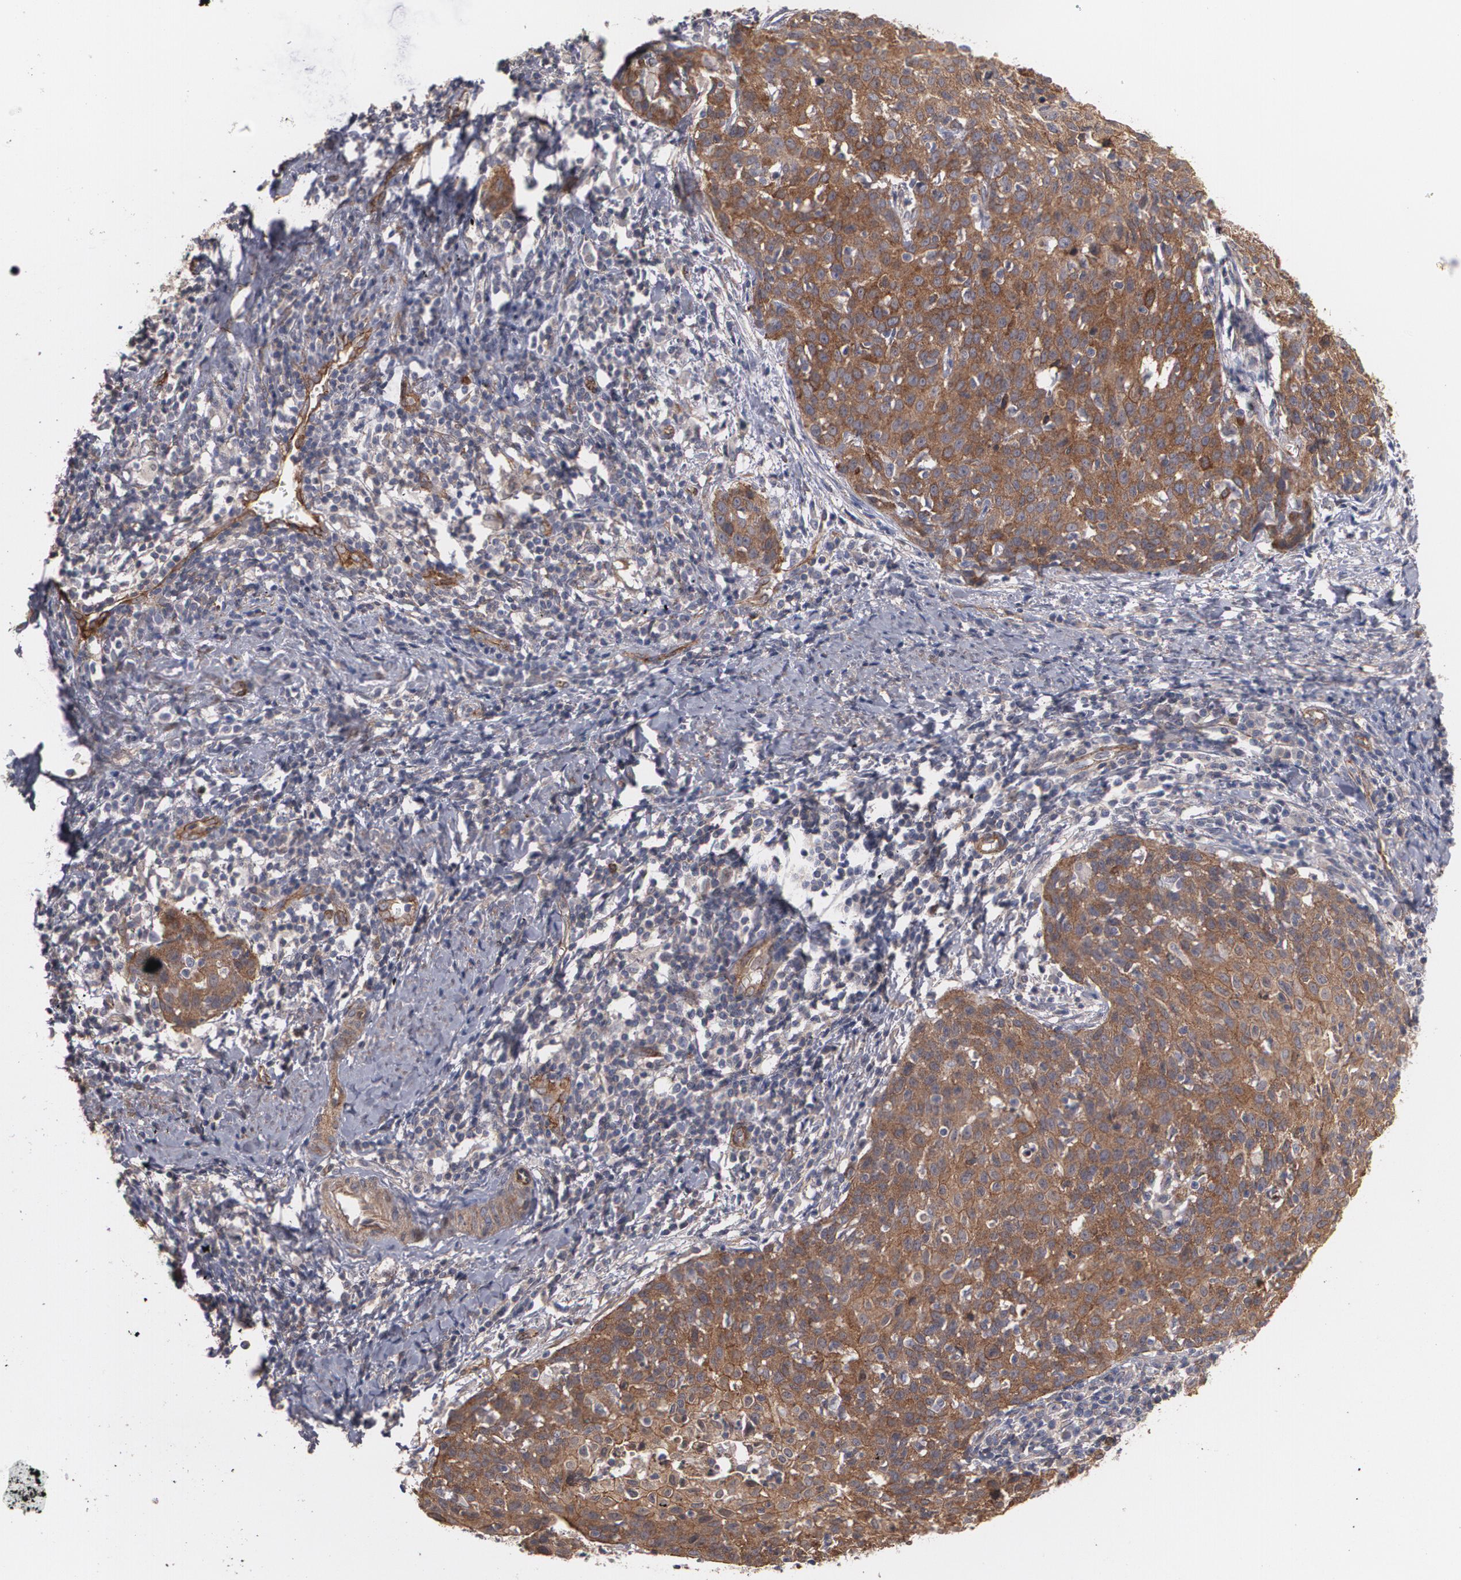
{"staining": {"intensity": "strong", "quantity": ">75%", "location": "cytoplasmic/membranous"}, "tissue": "cervical cancer", "cell_type": "Tumor cells", "image_type": "cancer", "snomed": [{"axis": "morphology", "description": "Squamous cell carcinoma, NOS"}, {"axis": "topography", "description": "Cervix"}], "caption": "Cervical cancer stained for a protein reveals strong cytoplasmic/membranous positivity in tumor cells.", "gene": "TJP1", "patient": {"sex": "female", "age": 38}}